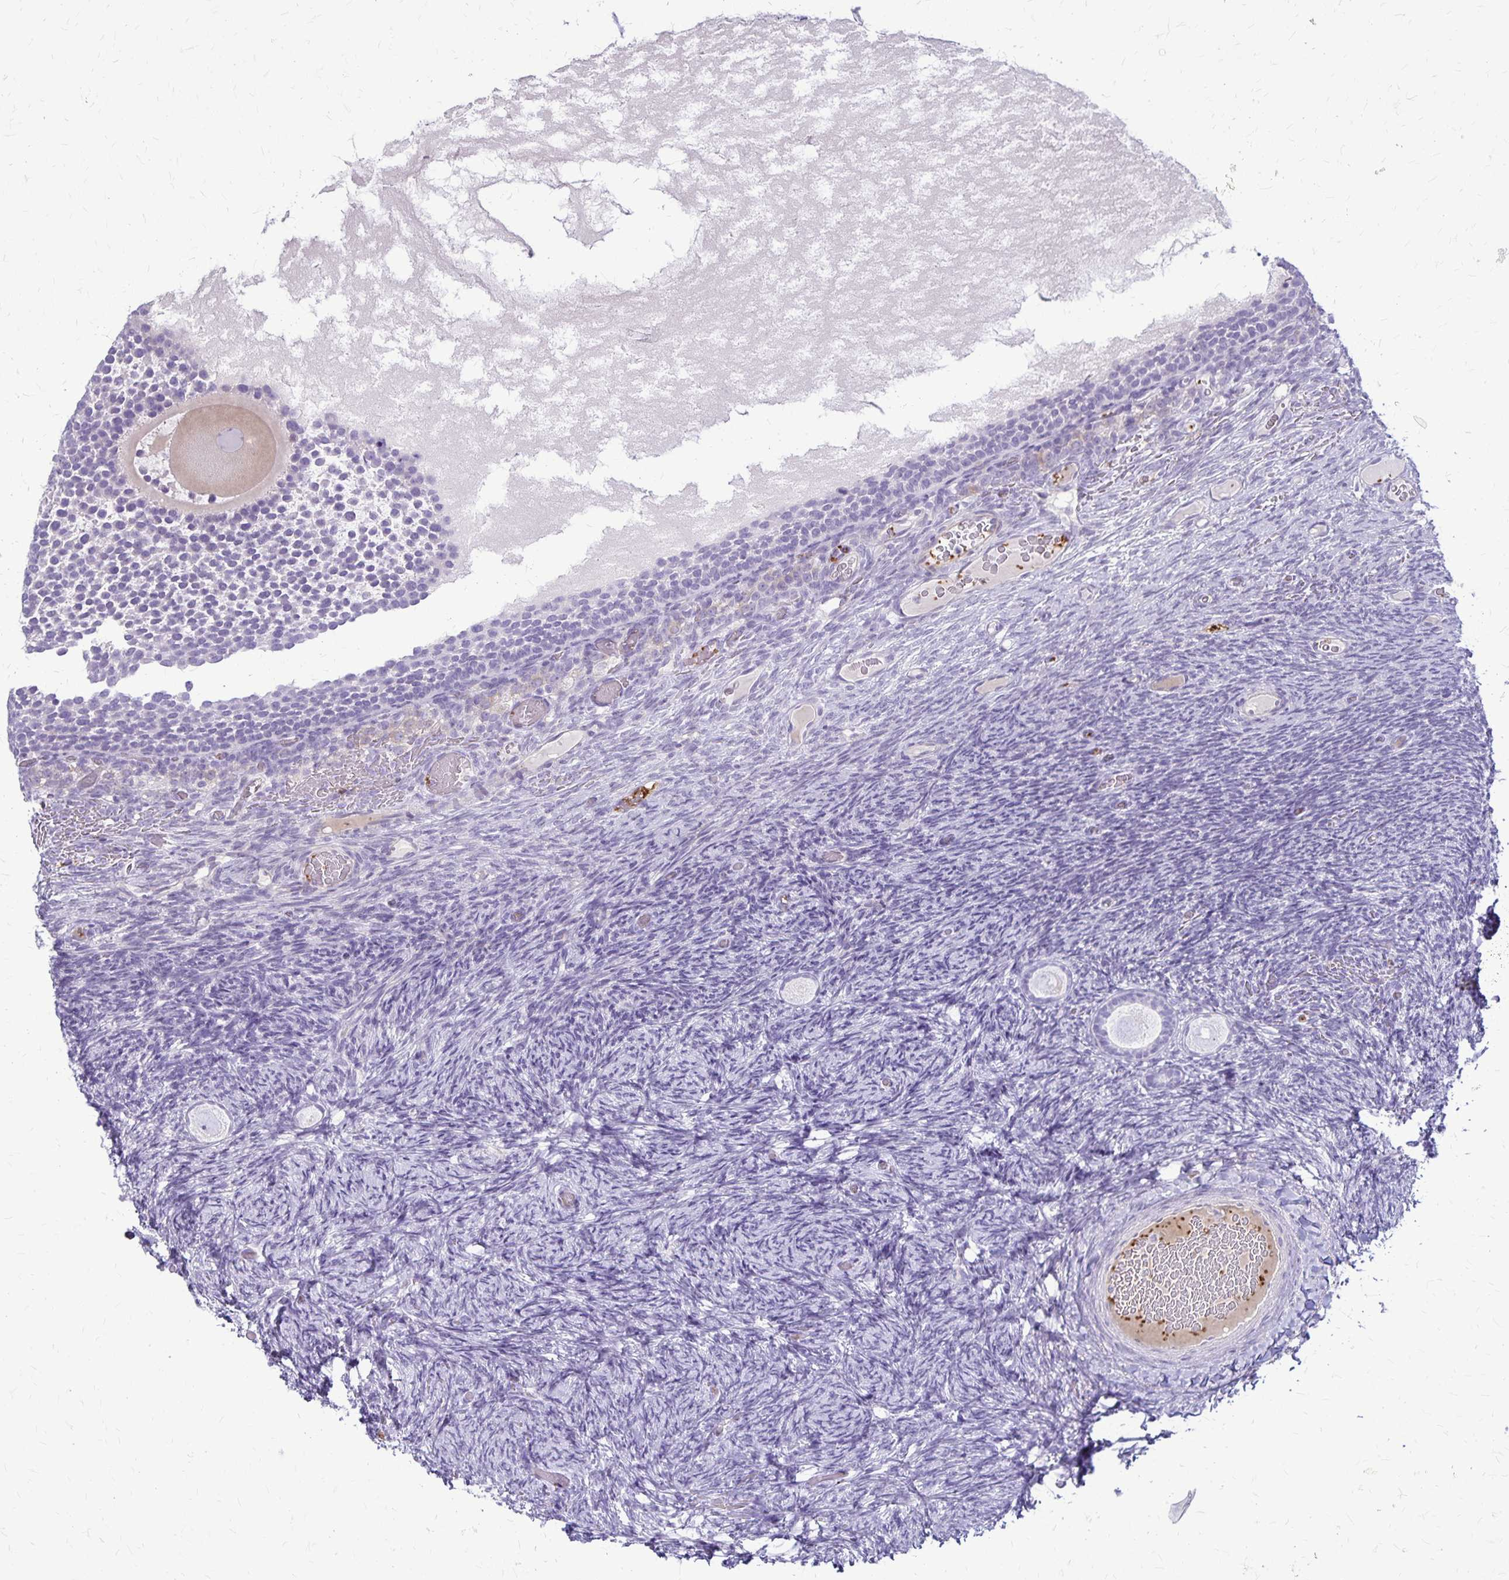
{"staining": {"intensity": "negative", "quantity": "none", "location": "none"}, "tissue": "ovary", "cell_type": "Follicle cells", "image_type": "normal", "snomed": [{"axis": "morphology", "description": "Normal tissue, NOS"}, {"axis": "topography", "description": "Ovary"}], "caption": "There is no significant expression in follicle cells of ovary.", "gene": "GP9", "patient": {"sex": "female", "age": 34}}